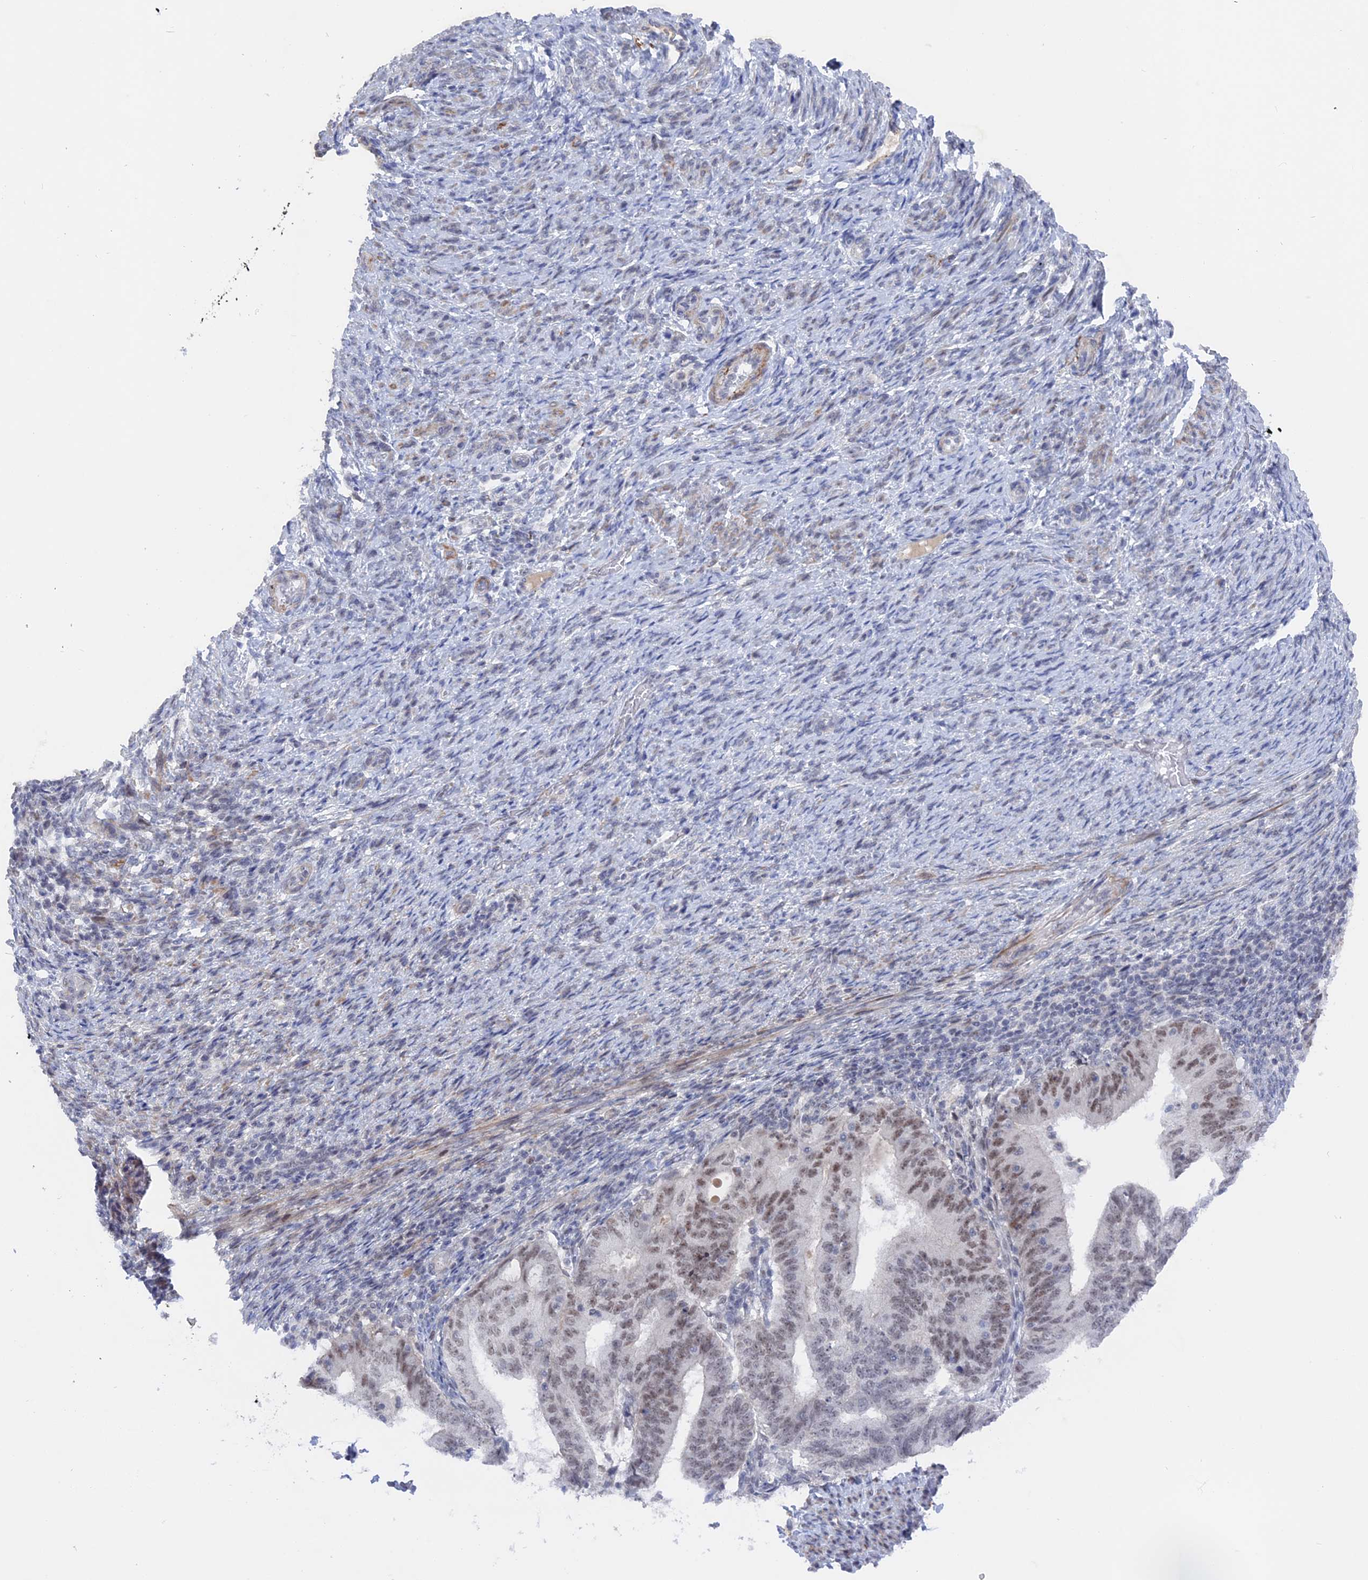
{"staining": {"intensity": "moderate", "quantity": "25%-75%", "location": "nuclear"}, "tissue": "endometrial cancer", "cell_type": "Tumor cells", "image_type": "cancer", "snomed": [{"axis": "morphology", "description": "Adenocarcinoma, NOS"}, {"axis": "topography", "description": "Endometrium"}], "caption": "Immunohistochemistry (DAB (3,3'-diaminobenzidine)) staining of human adenocarcinoma (endometrial) demonstrates moderate nuclear protein staining in approximately 25%-75% of tumor cells.", "gene": "BRD2", "patient": {"sex": "female", "age": 70}}